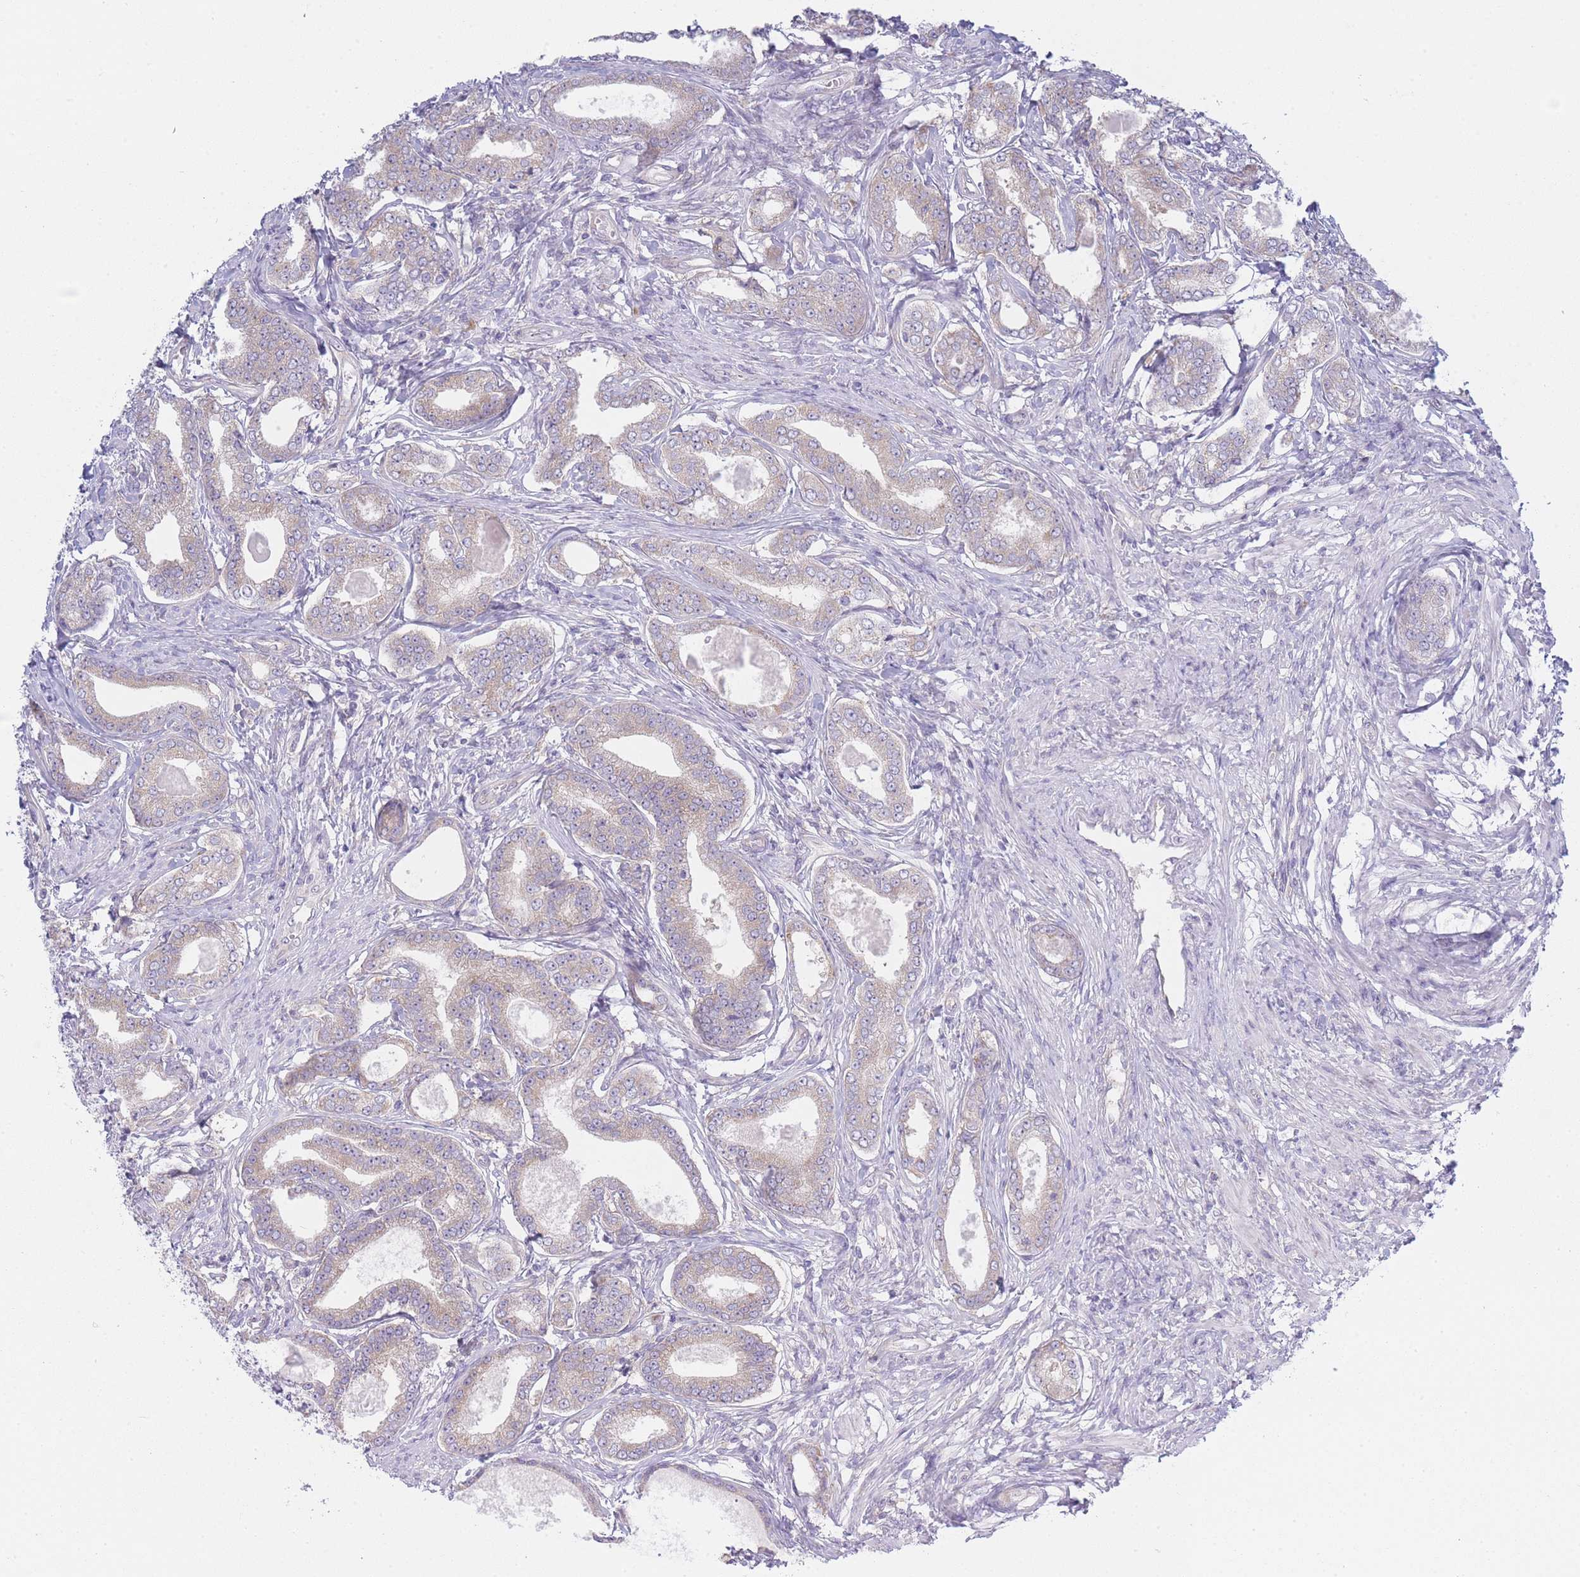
{"staining": {"intensity": "weak", "quantity": "25%-75%", "location": "cytoplasmic/membranous"}, "tissue": "prostate cancer", "cell_type": "Tumor cells", "image_type": "cancer", "snomed": [{"axis": "morphology", "description": "Adenocarcinoma, High grade"}, {"axis": "topography", "description": "Prostate"}], "caption": "A brown stain labels weak cytoplasmic/membranous positivity of a protein in human prostate cancer (adenocarcinoma (high-grade)) tumor cells.", "gene": "OR5L2", "patient": {"sex": "male", "age": 69}}